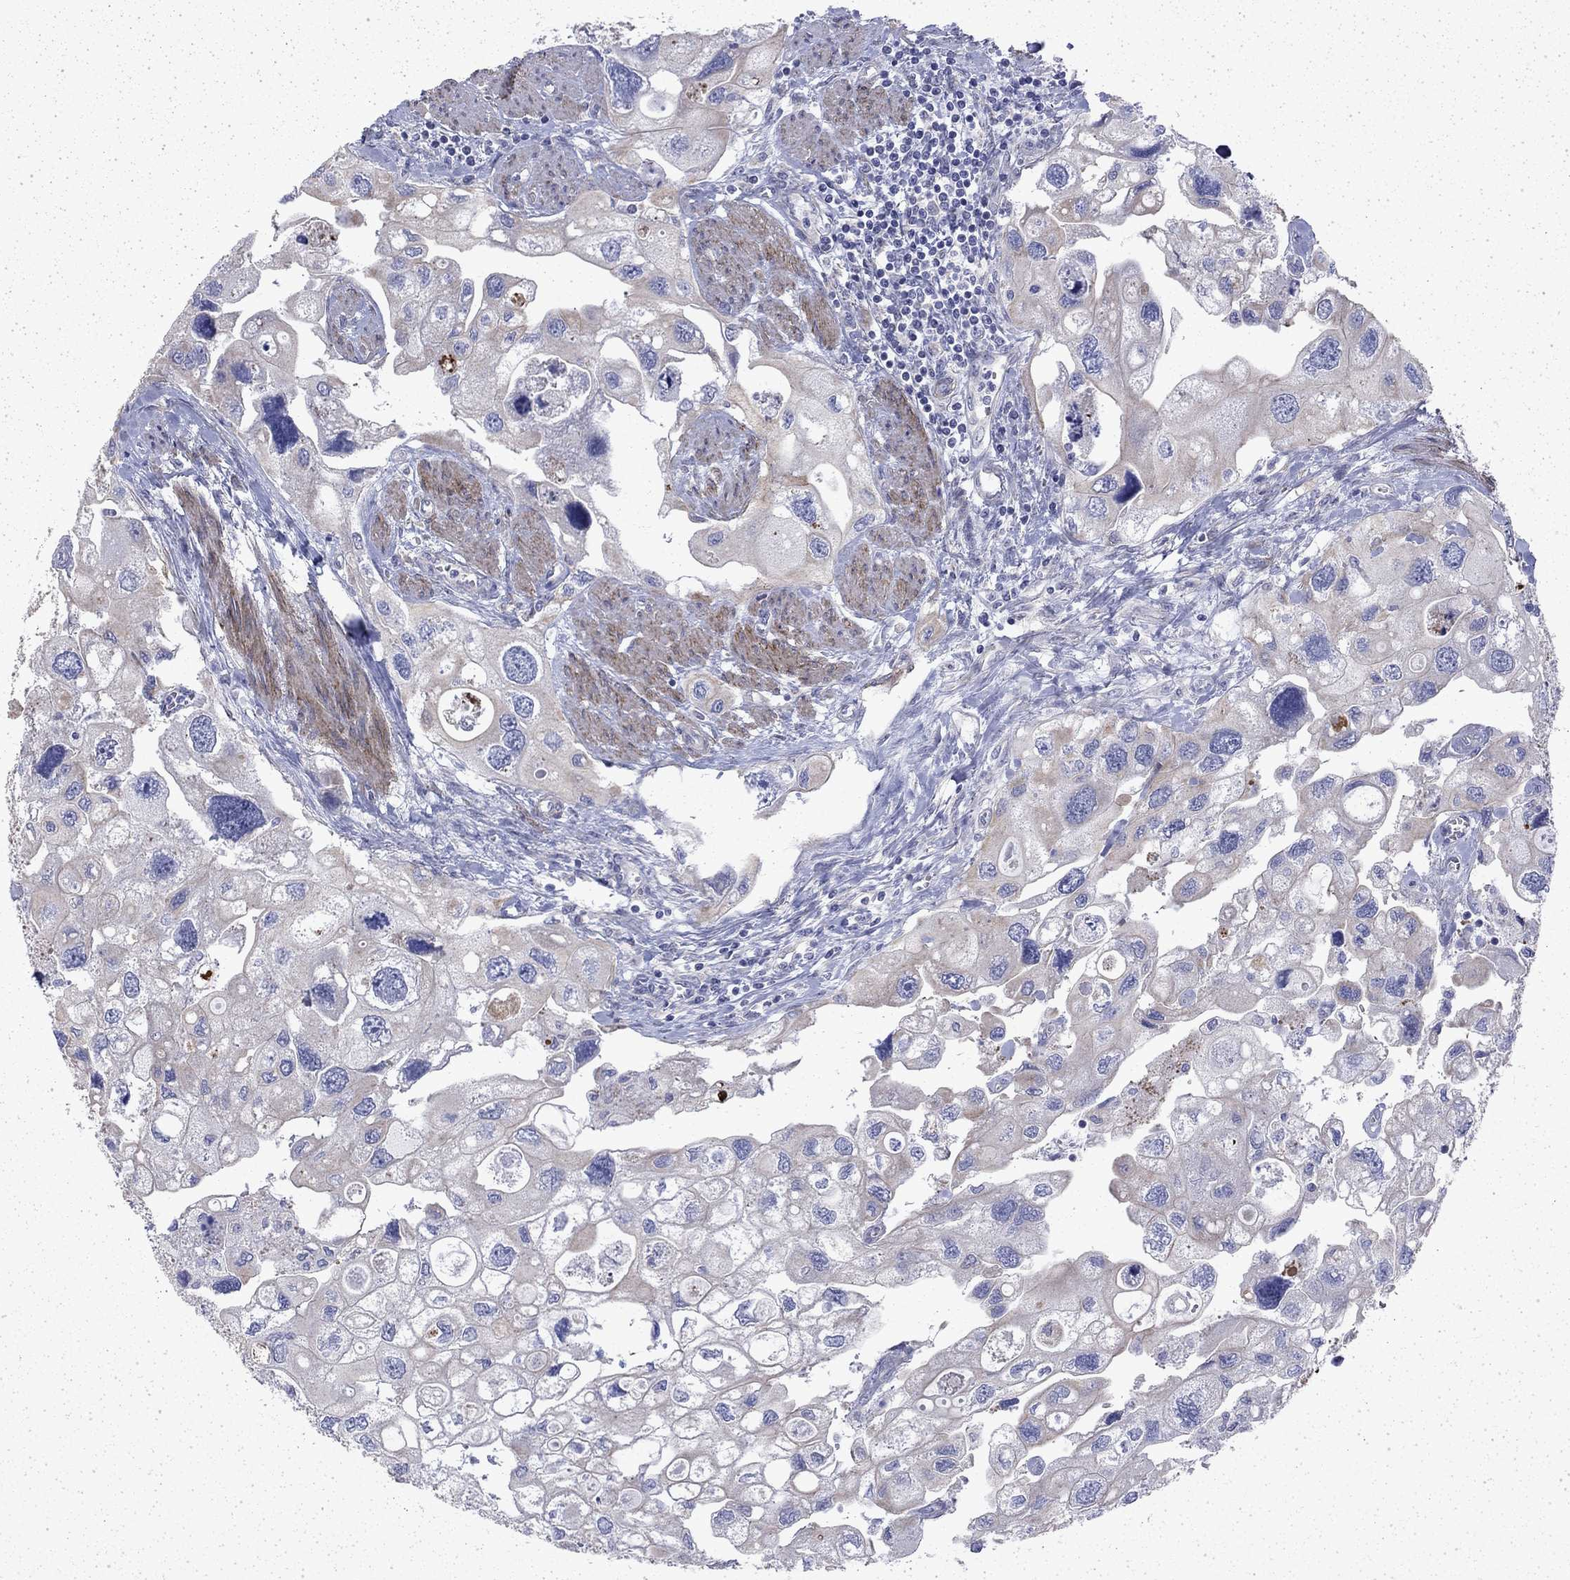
{"staining": {"intensity": "negative", "quantity": "none", "location": "none"}, "tissue": "urothelial cancer", "cell_type": "Tumor cells", "image_type": "cancer", "snomed": [{"axis": "morphology", "description": "Urothelial carcinoma, High grade"}, {"axis": "topography", "description": "Urinary bladder"}], "caption": "Urothelial cancer stained for a protein using immunohistochemistry (IHC) reveals no staining tumor cells.", "gene": "DTNA", "patient": {"sex": "male", "age": 59}}